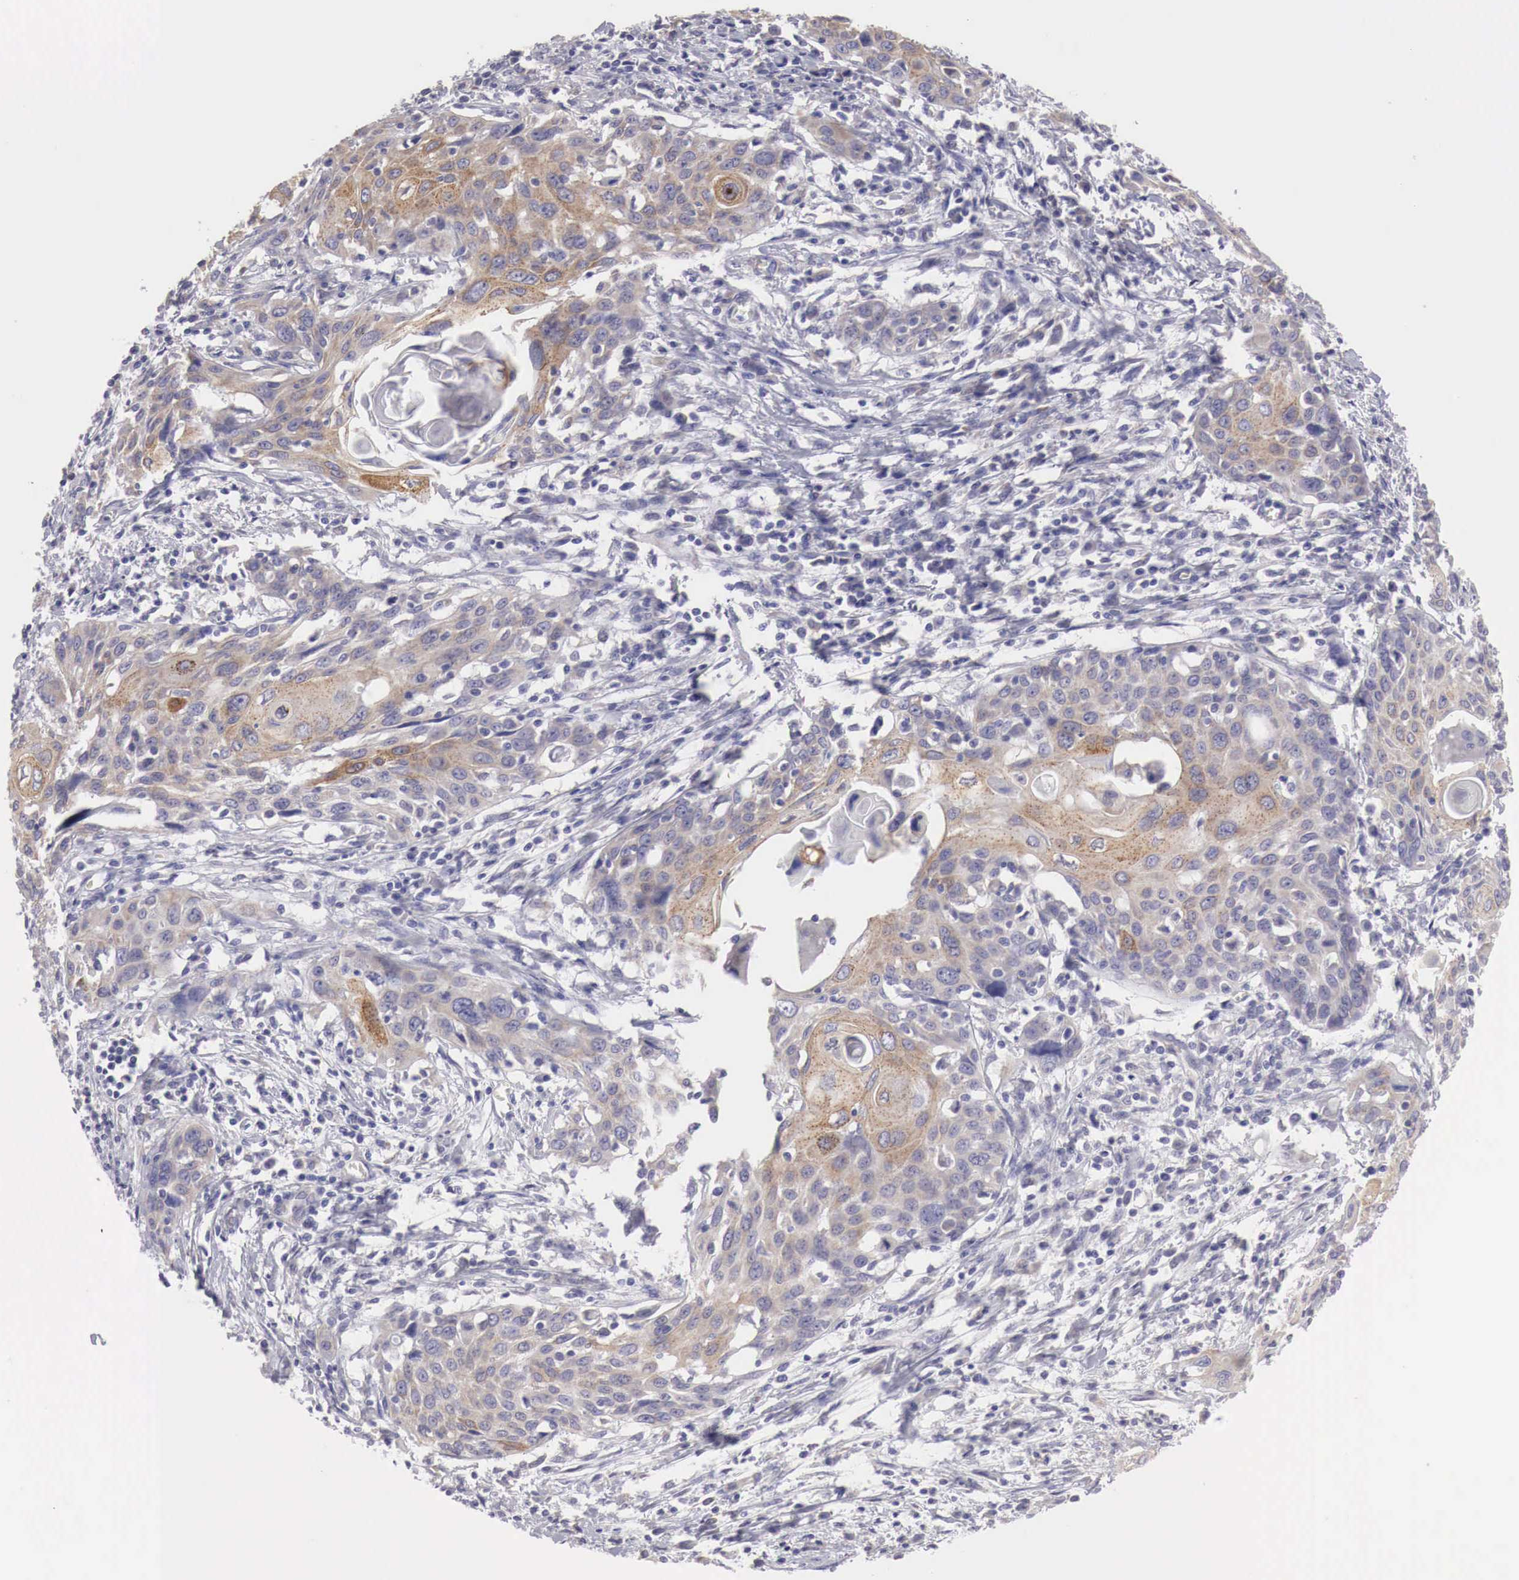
{"staining": {"intensity": "moderate", "quantity": "25%-75%", "location": "cytoplasmic/membranous"}, "tissue": "cervical cancer", "cell_type": "Tumor cells", "image_type": "cancer", "snomed": [{"axis": "morphology", "description": "Squamous cell carcinoma, NOS"}, {"axis": "topography", "description": "Cervix"}], "caption": "The image exhibits a brown stain indicating the presence of a protein in the cytoplasmic/membranous of tumor cells in cervical cancer (squamous cell carcinoma).", "gene": "NSDHL", "patient": {"sex": "female", "age": 54}}